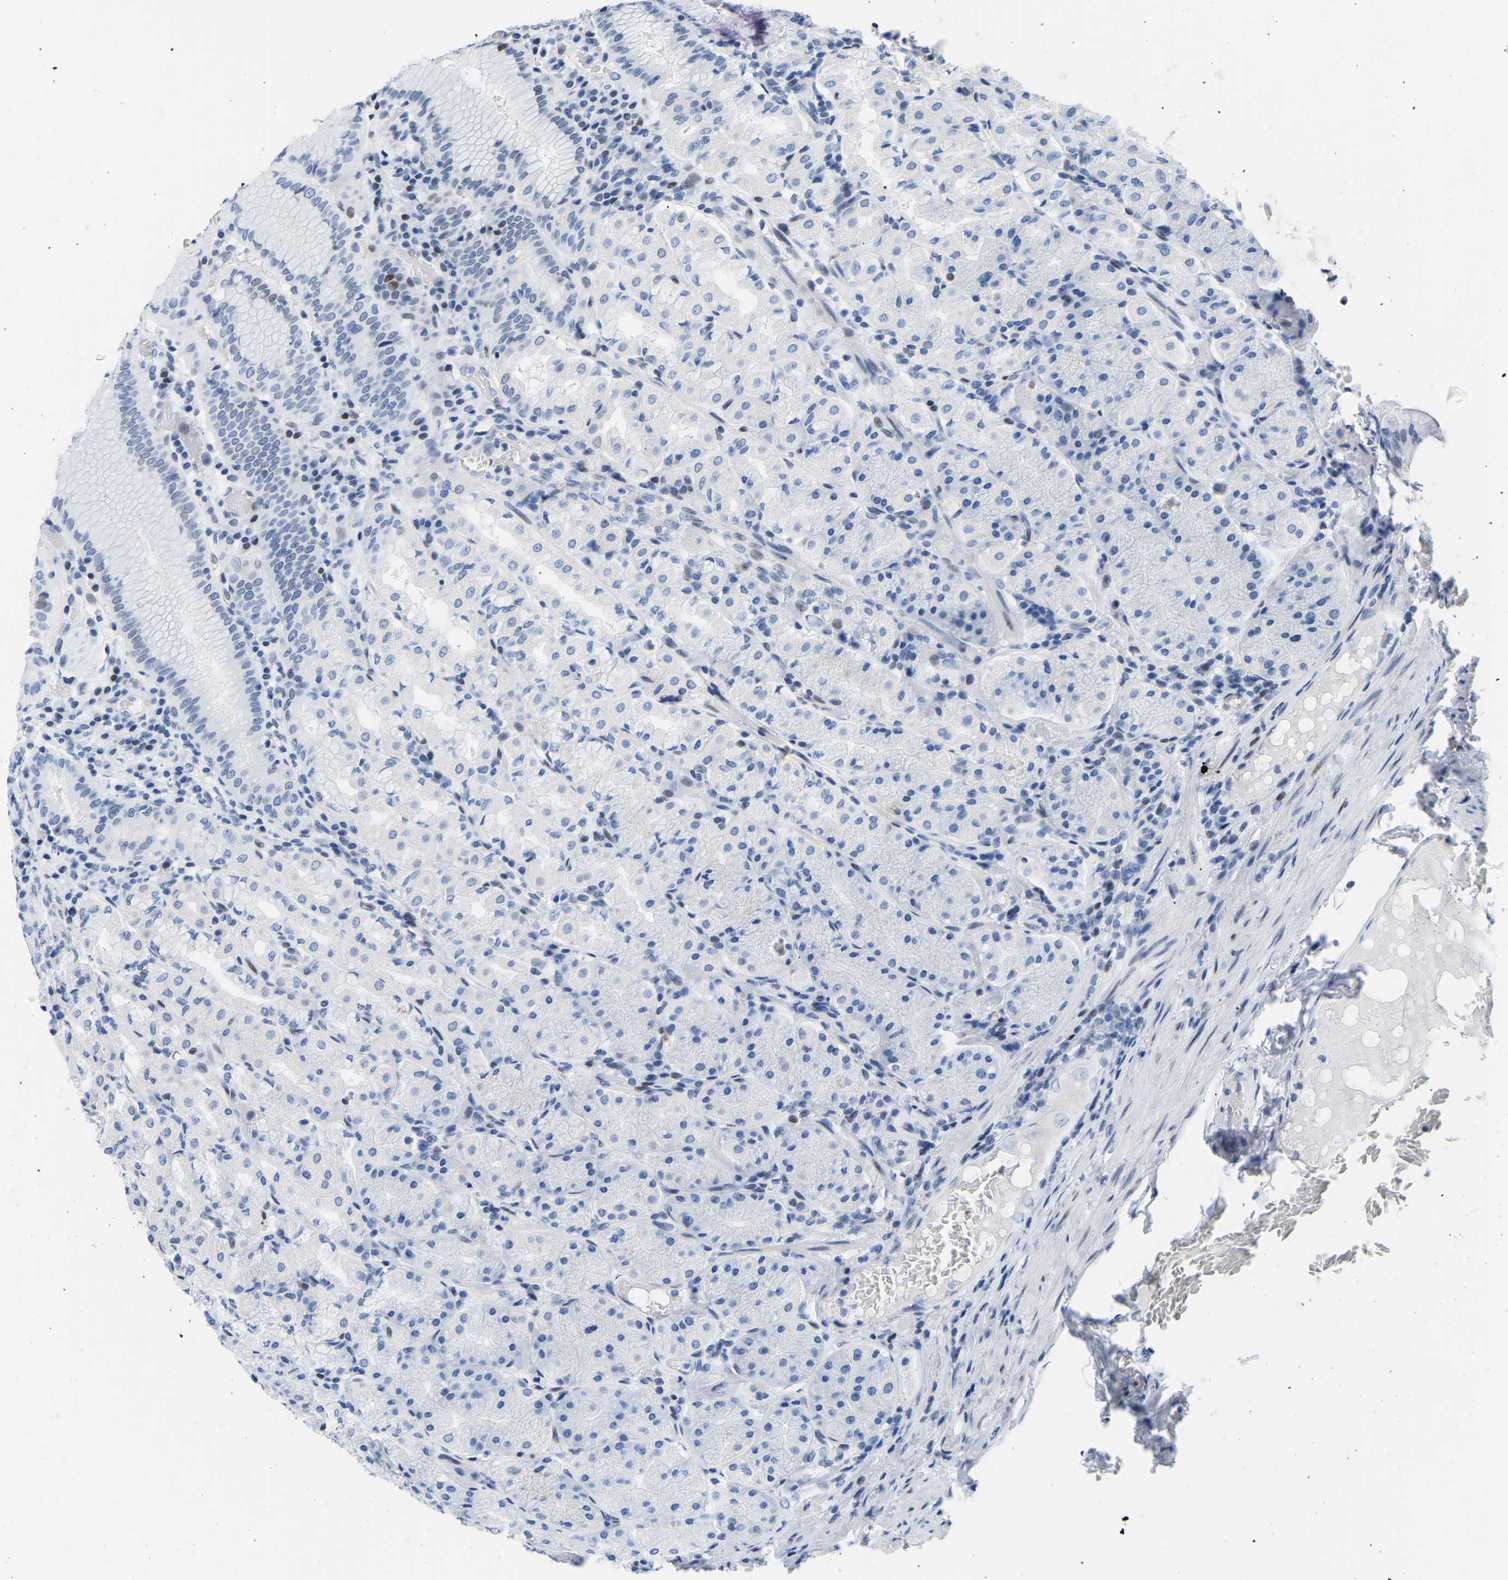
{"staining": {"intensity": "negative", "quantity": "none", "location": "none"}, "tissue": "stomach", "cell_type": "Glandular cells", "image_type": "normal", "snomed": [{"axis": "morphology", "description": "Normal tissue, NOS"}, {"axis": "topography", "description": "Stomach"}, {"axis": "topography", "description": "Stomach, lower"}], "caption": "DAB immunohistochemical staining of normal human stomach demonstrates no significant expression in glandular cells.", "gene": "UPK3A", "patient": {"sex": "female", "age": 56}}